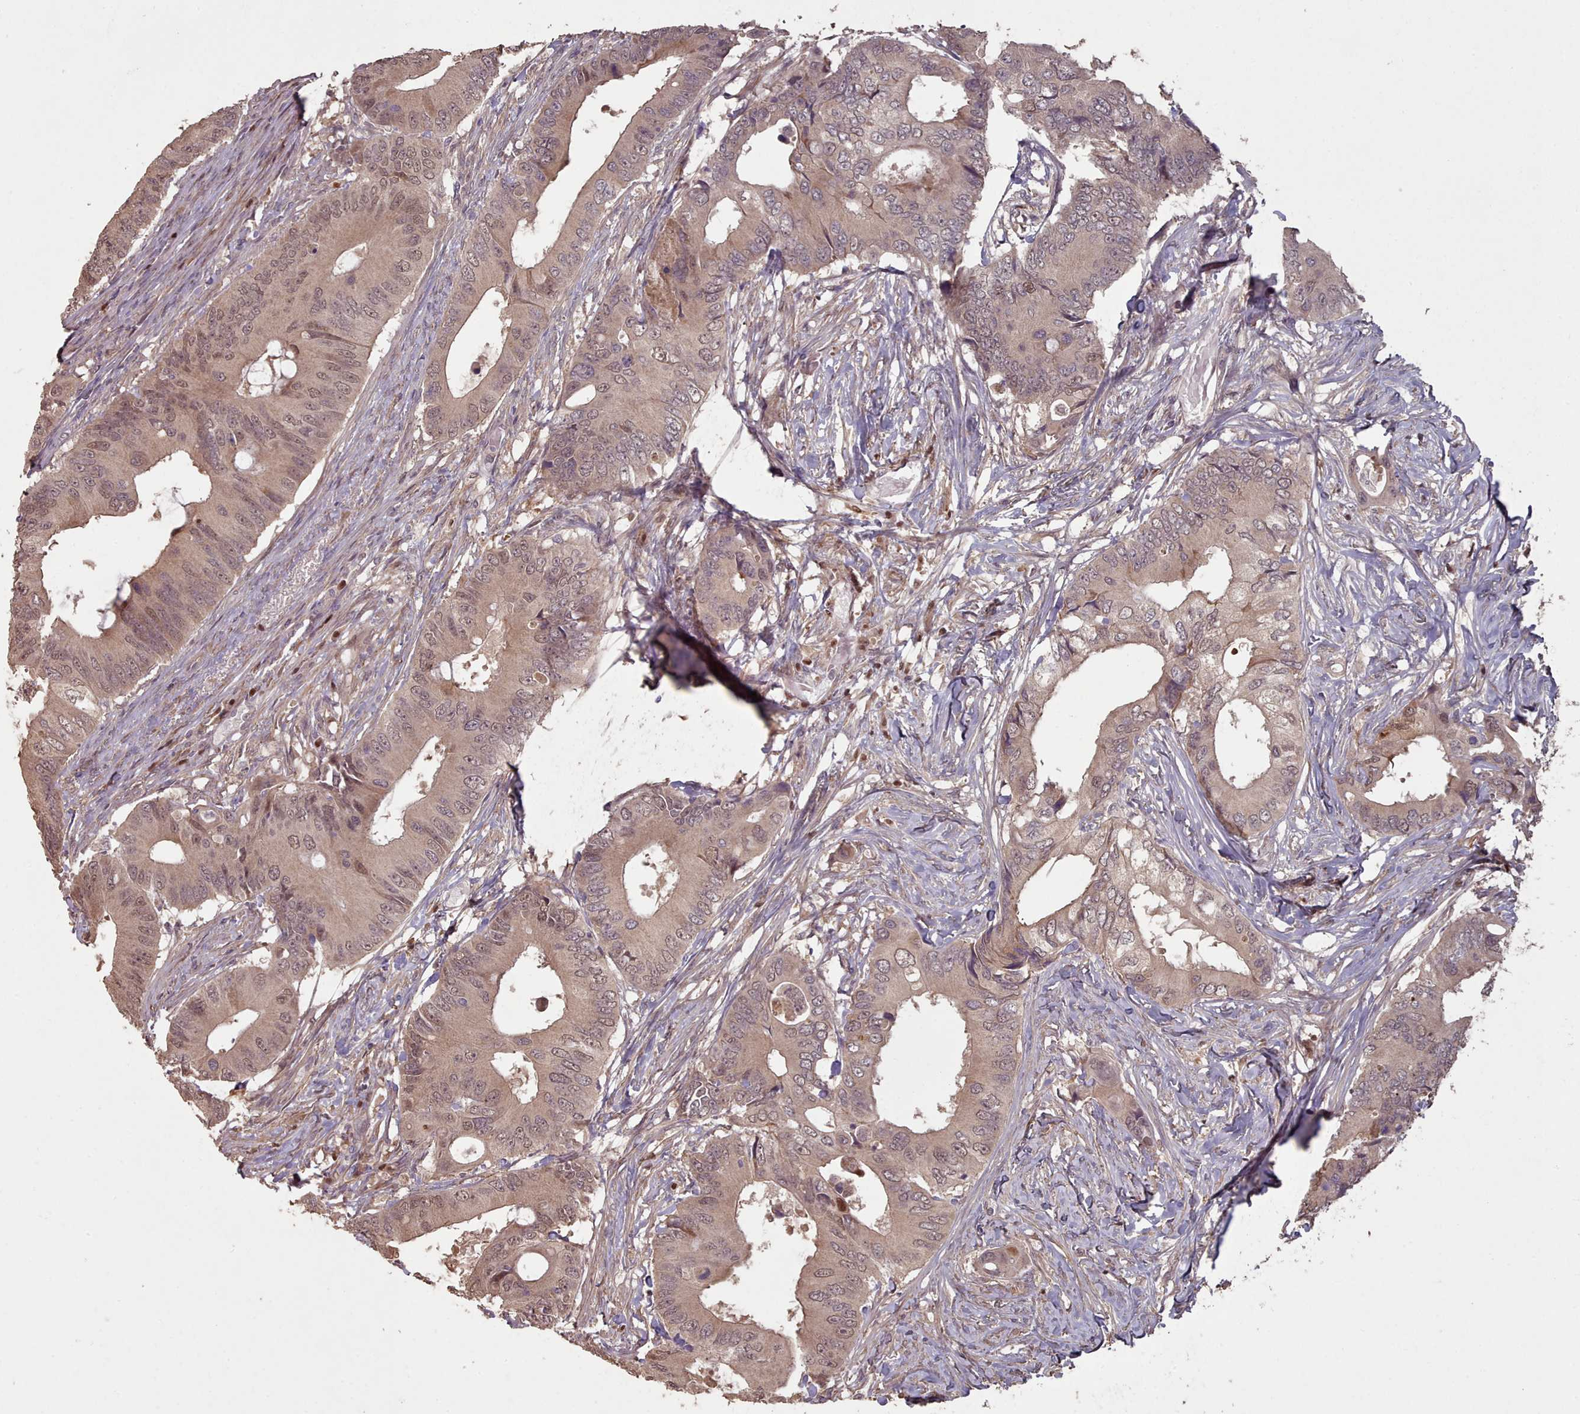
{"staining": {"intensity": "weak", "quantity": ">75%", "location": "cytoplasmic/membranous,nuclear"}, "tissue": "colorectal cancer", "cell_type": "Tumor cells", "image_type": "cancer", "snomed": [{"axis": "morphology", "description": "Adenocarcinoma, NOS"}, {"axis": "topography", "description": "Colon"}], "caption": "Colorectal cancer (adenocarcinoma) was stained to show a protein in brown. There is low levels of weak cytoplasmic/membranous and nuclear staining in about >75% of tumor cells.", "gene": "ERCC6L", "patient": {"sex": "male", "age": 71}}